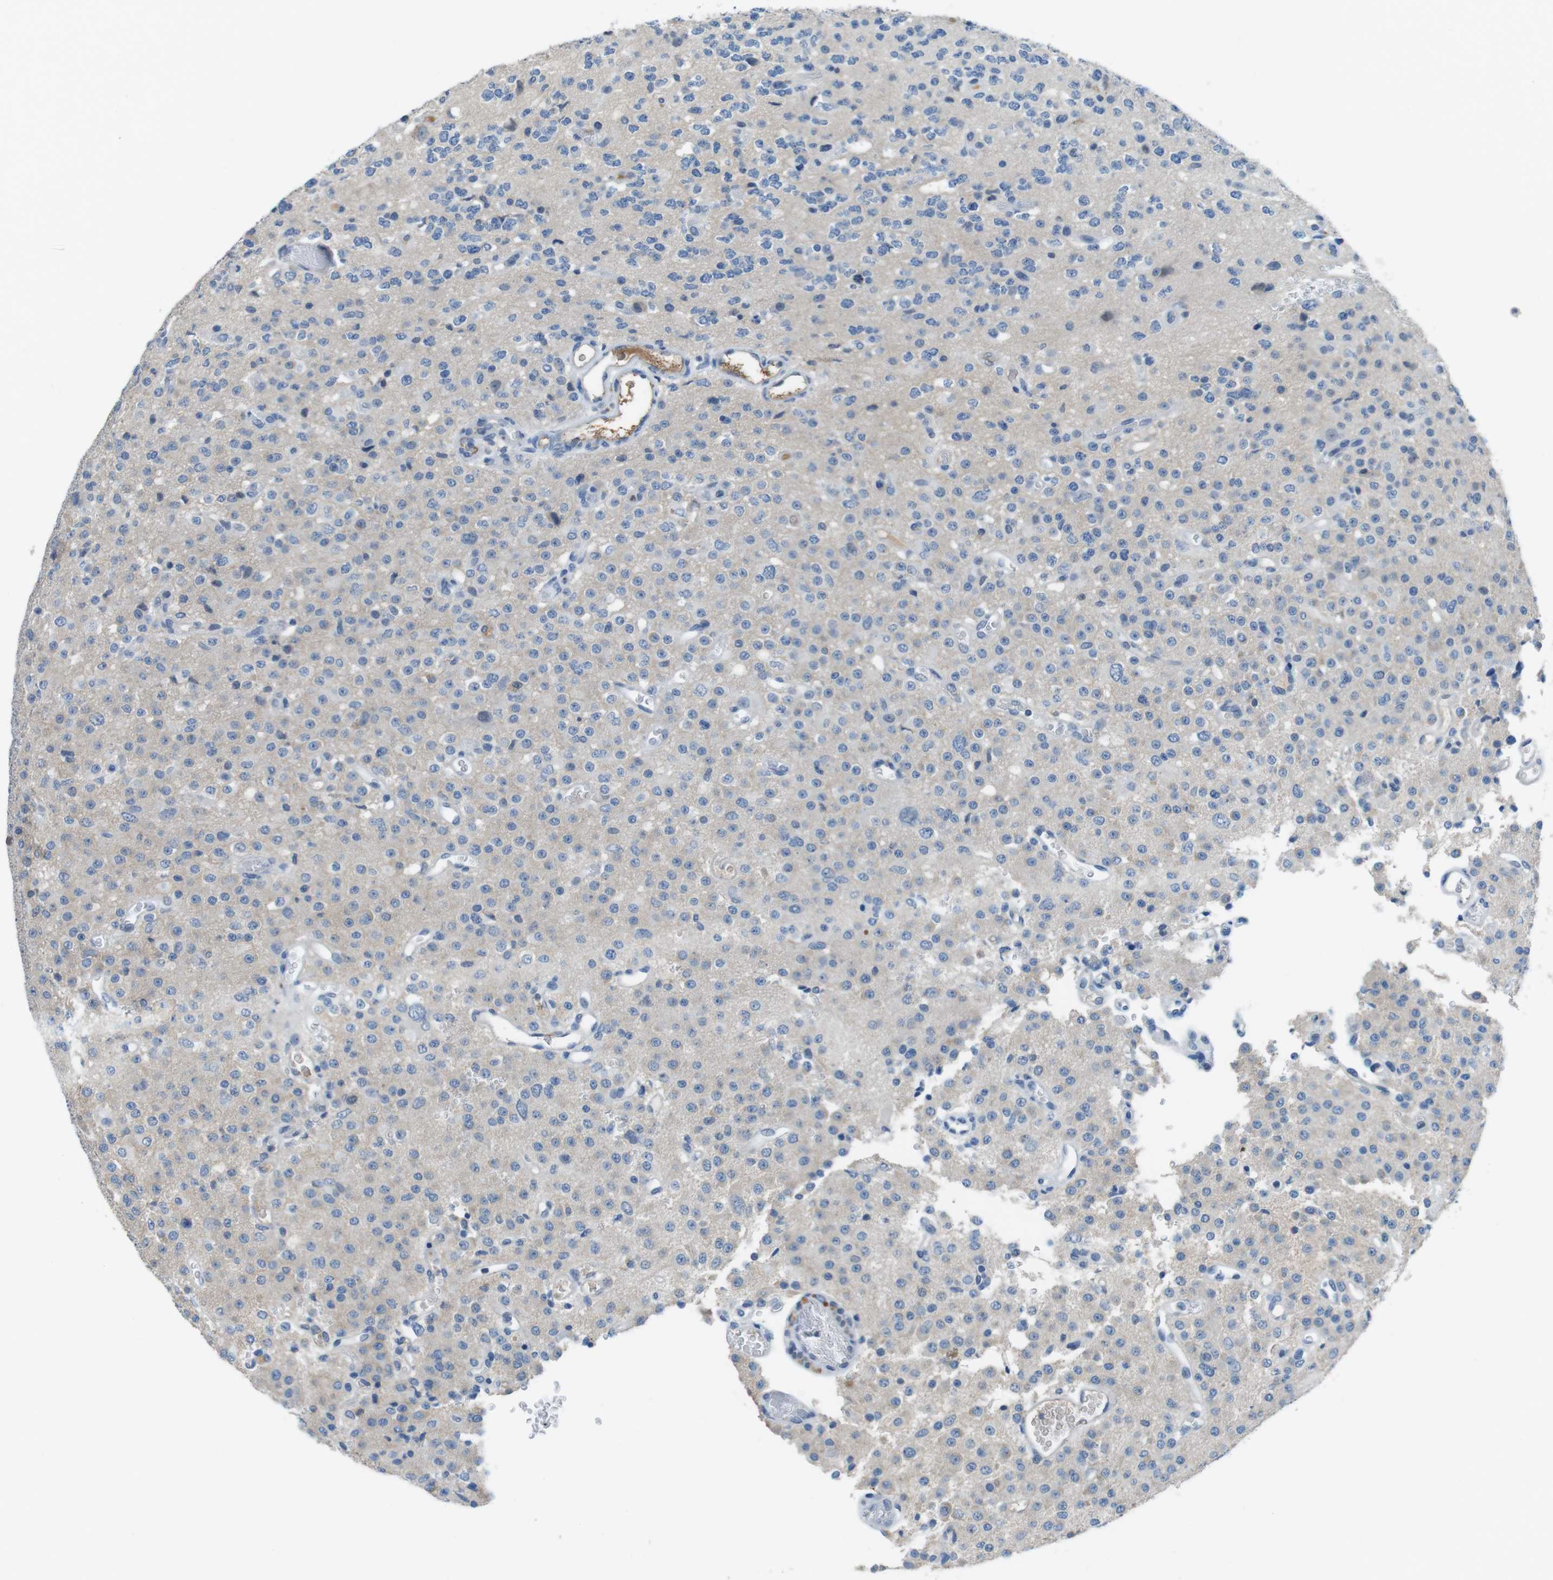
{"staining": {"intensity": "negative", "quantity": "none", "location": "none"}, "tissue": "glioma", "cell_type": "Tumor cells", "image_type": "cancer", "snomed": [{"axis": "morphology", "description": "Glioma, malignant, Low grade"}, {"axis": "topography", "description": "Brain"}], "caption": "Protein analysis of low-grade glioma (malignant) shows no significant positivity in tumor cells.", "gene": "TMPRSS15", "patient": {"sex": "male", "age": 38}}